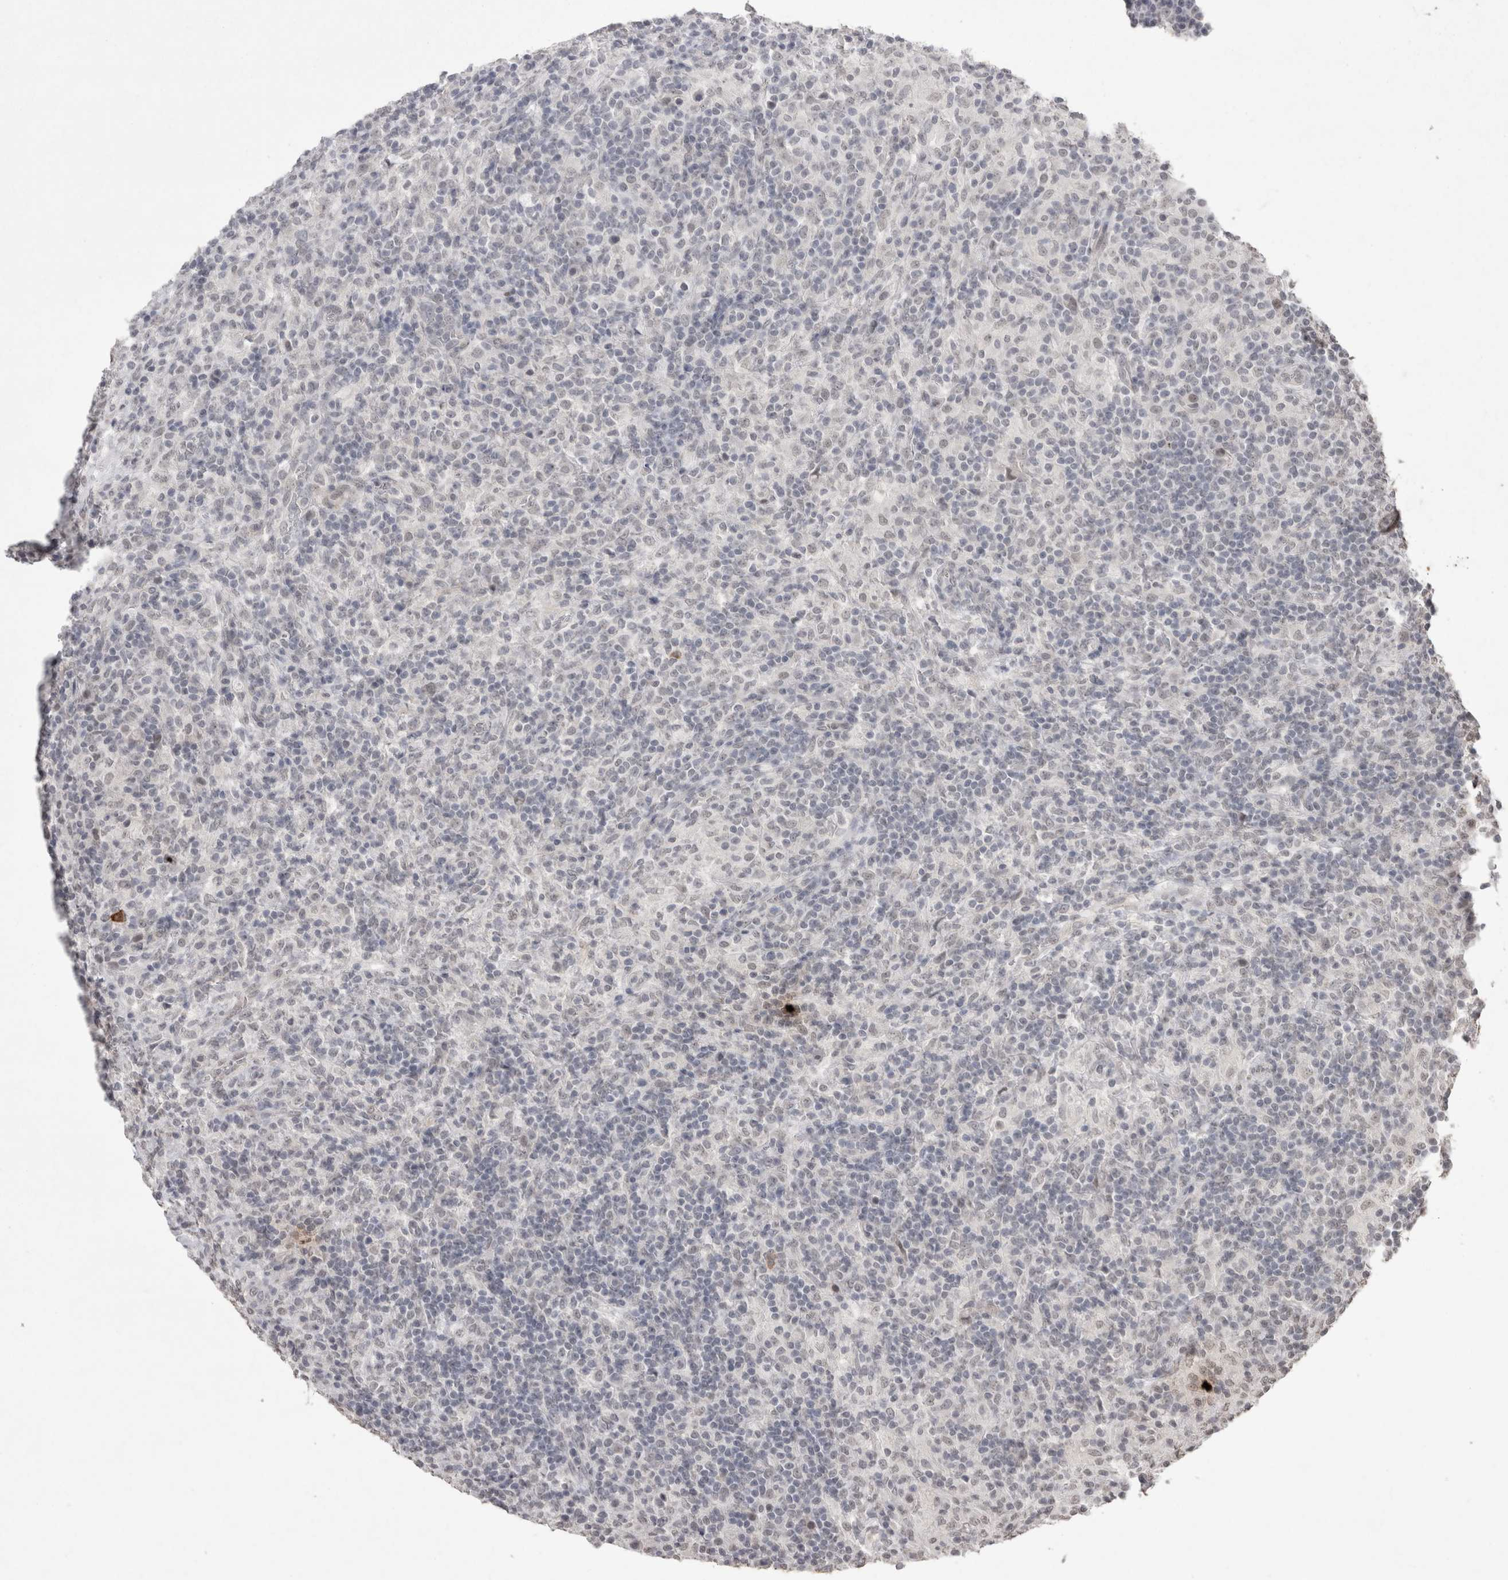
{"staining": {"intensity": "negative", "quantity": "none", "location": "none"}, "tissue": "lymphoma", "cell_type": "Tumor cells", "image_type": "cancer", "snomed": [{"axis": "morphology", "description": "Hodgkin's disease, NOS"}, {"axis": "topography", "description": "Lymph node"}], "caption": "Immunohistochemistry photomicrograph of human Hodgkin's disease stained for a protein (brown), which reveals no staining in tumor cells.", "gene": "DDX4", "patient": {"sex": "male", "age": 70}}